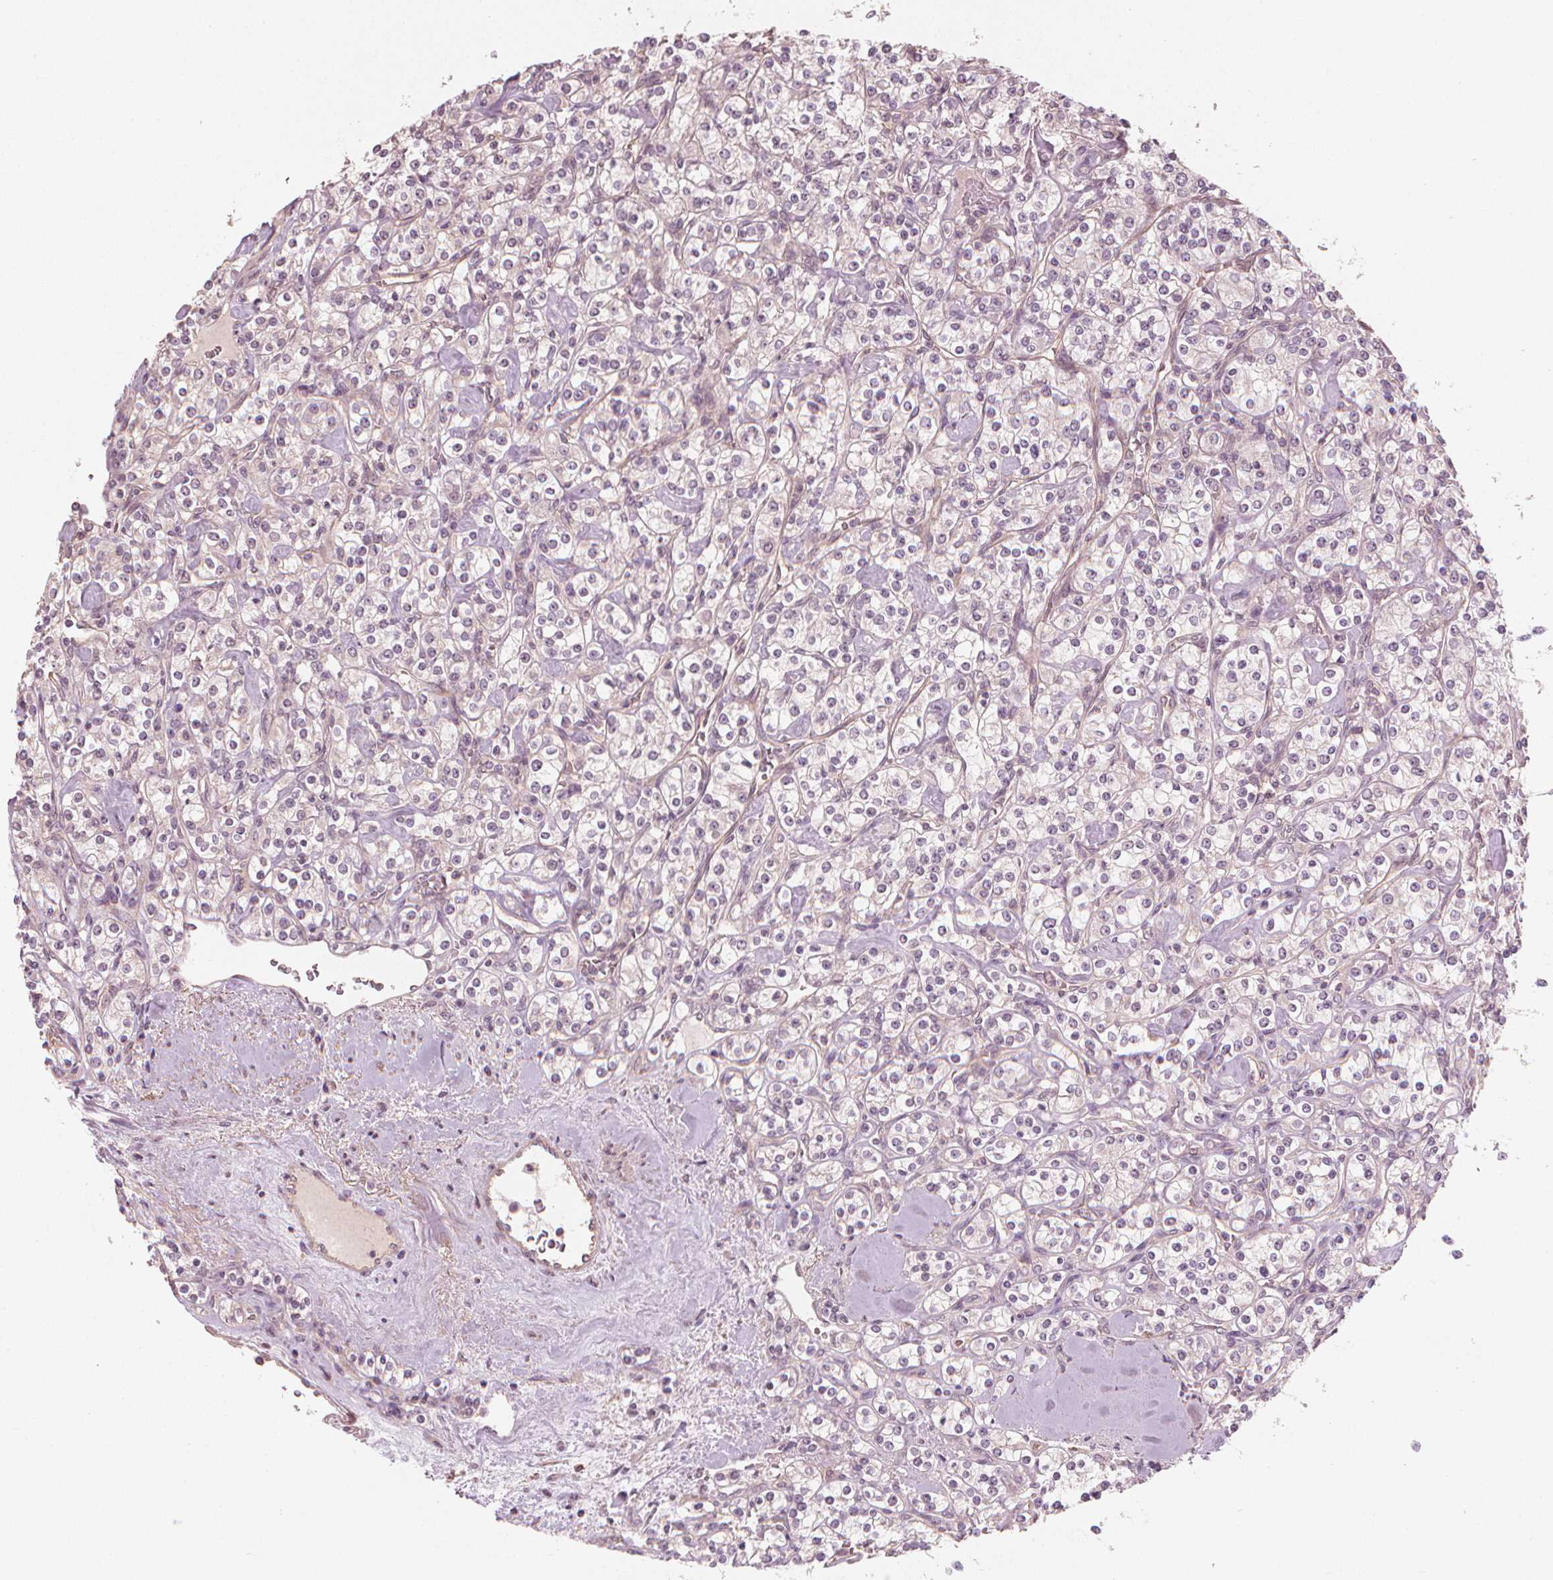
{"staining": {"intensity": "negative", "quantity": "none", "location": "none"}, "tissue": "renal cancer", "cell_type": "Tumor cells", "image_type": "cancer", "snomed": [{"axis": "morphology", "description": "Adenocarcinoma, NOS"}, {"axis": "topography", "description": "Kidney"}], "caption": "Renal cancer stained for a protein using immunohistochemistry (IHC) demonstrates no staining tumor cells.", "gene": "CLBA1", "patient": {"sex": "male", "age": 77}}